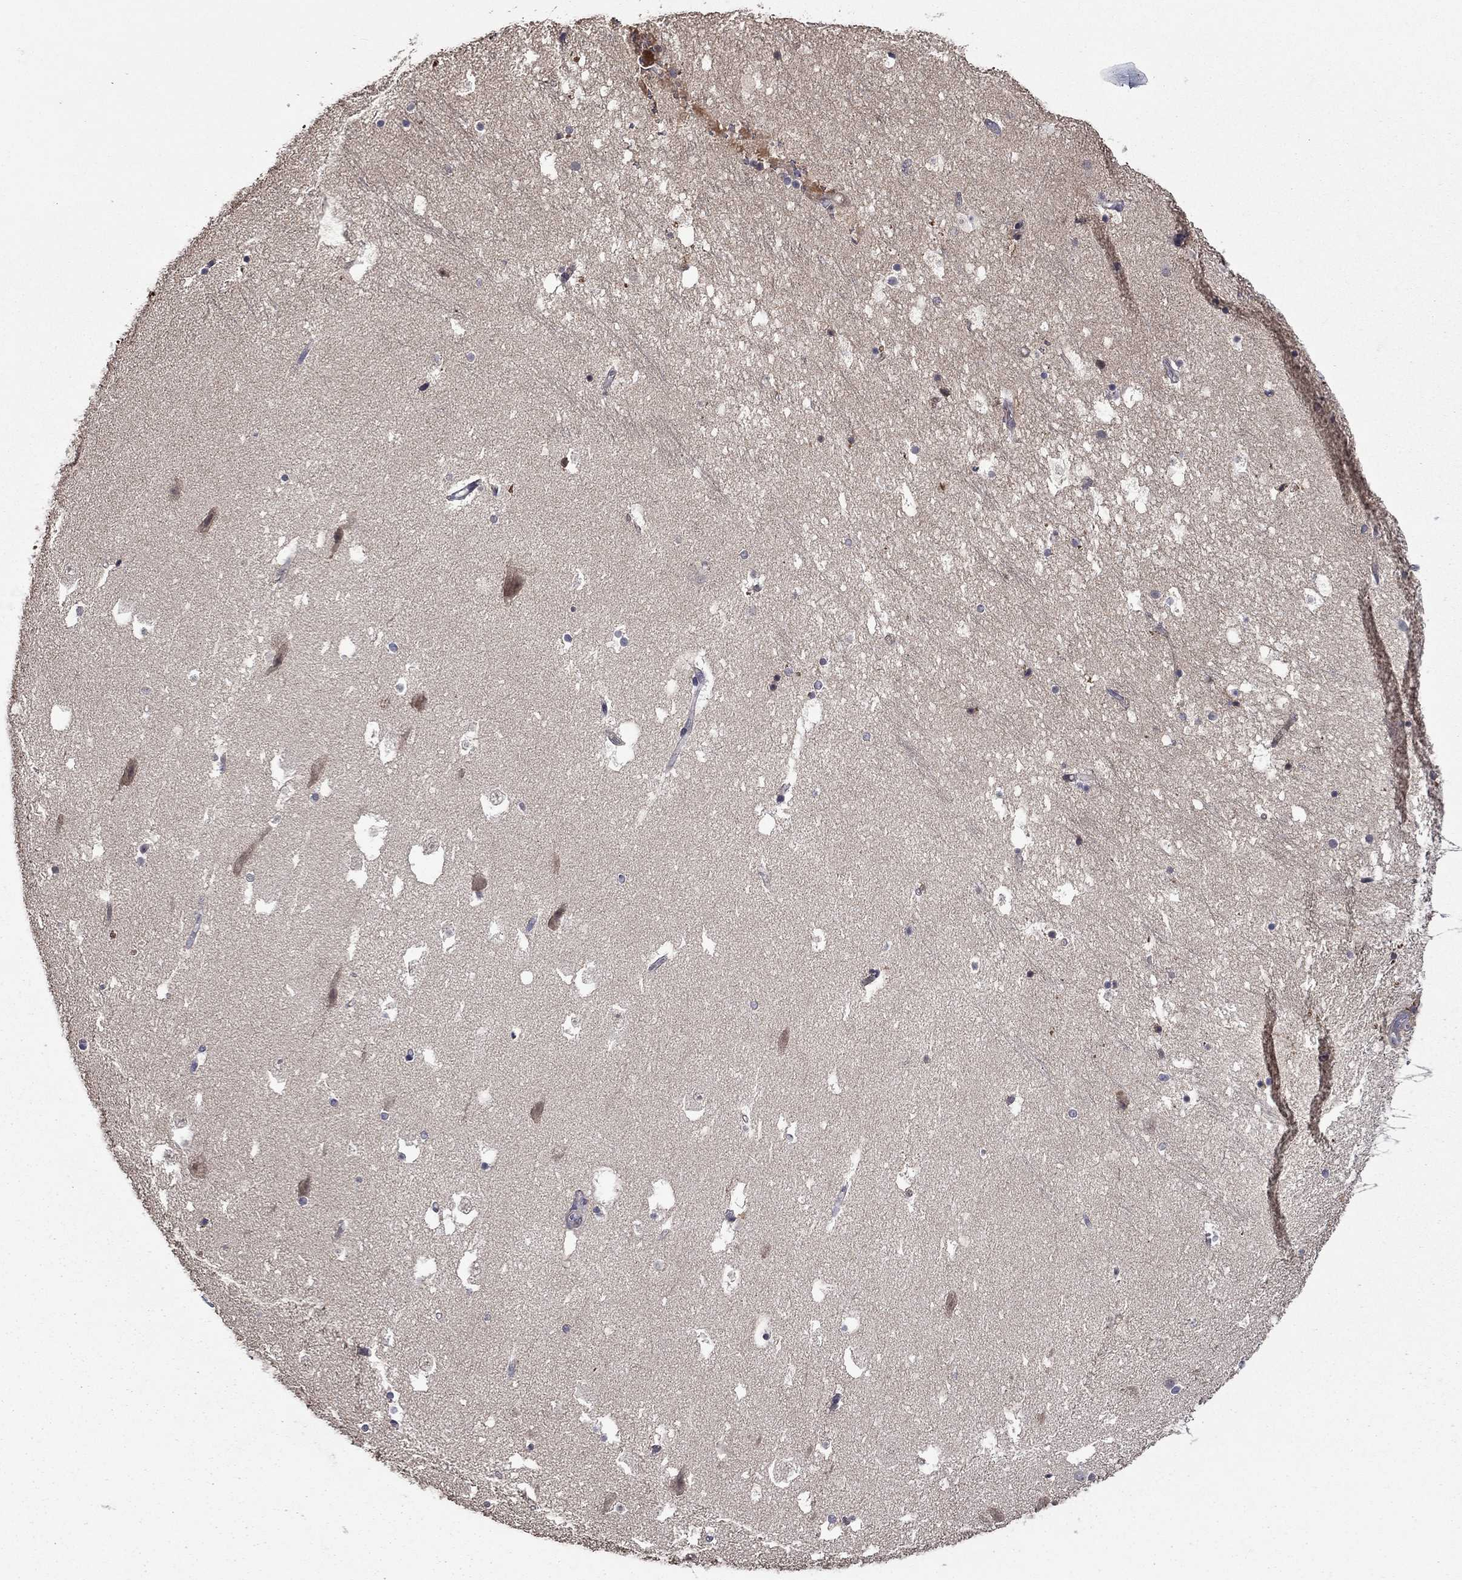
{"staining": {"intensity": "negative", "quantity": "none", "location": "none"}, "tissue": "hippocampus", "cell_type": "Glial cells", "image_type": "normal", "snomed": [{"axis": "morphology", "description": "Normal tissue, NOS"}, {"axis": "topography", "description": "Hippocampus"}], "caption": "High power microscopy micrograph of an IHC image of unremarkable hippocampus, revealing no significant expression in glial cells.", "gene": "SATB1", "patient": {"sex": "male", "age": 51}}